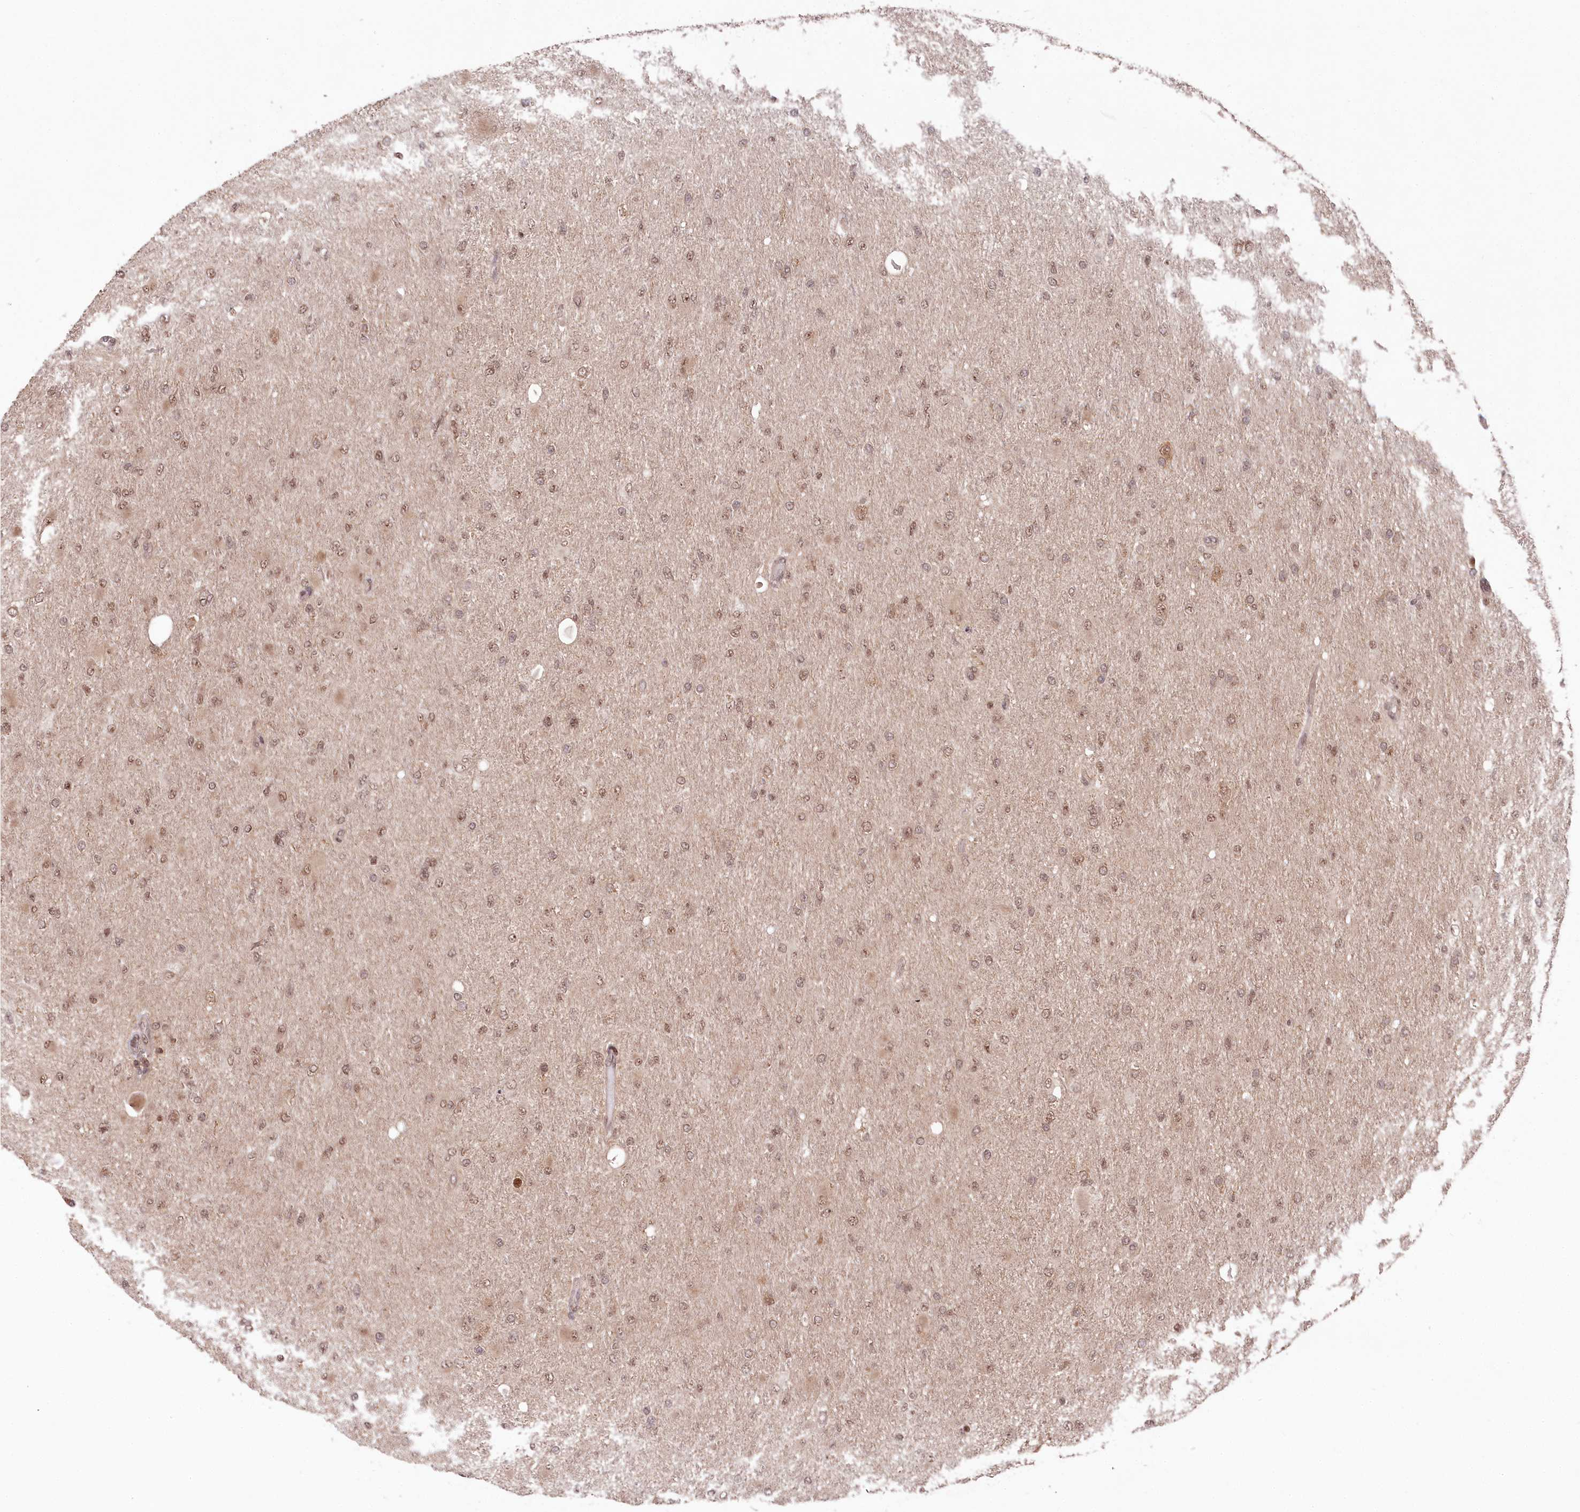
{"staining": {"intensity": "moderate", "quantity": ">75%", "location": "nuclear"}, "tissue": "glioma", "cell_type": "Tumor cells", "image_type": "cancer", "snomed": [{"axis": "morphology", "description": "Glioma, malignant, High grade"}, {"axis": "topography", "description": "Cerebral cortex"}], "caption": "Immunohistochemistry (IHC) of glioma demonstrates medium levels of moderate nuclear positivity in approximately >75% of tumor cells.", "gene": "CCSER2", "patient": {"sex": "female", "age": 36}}